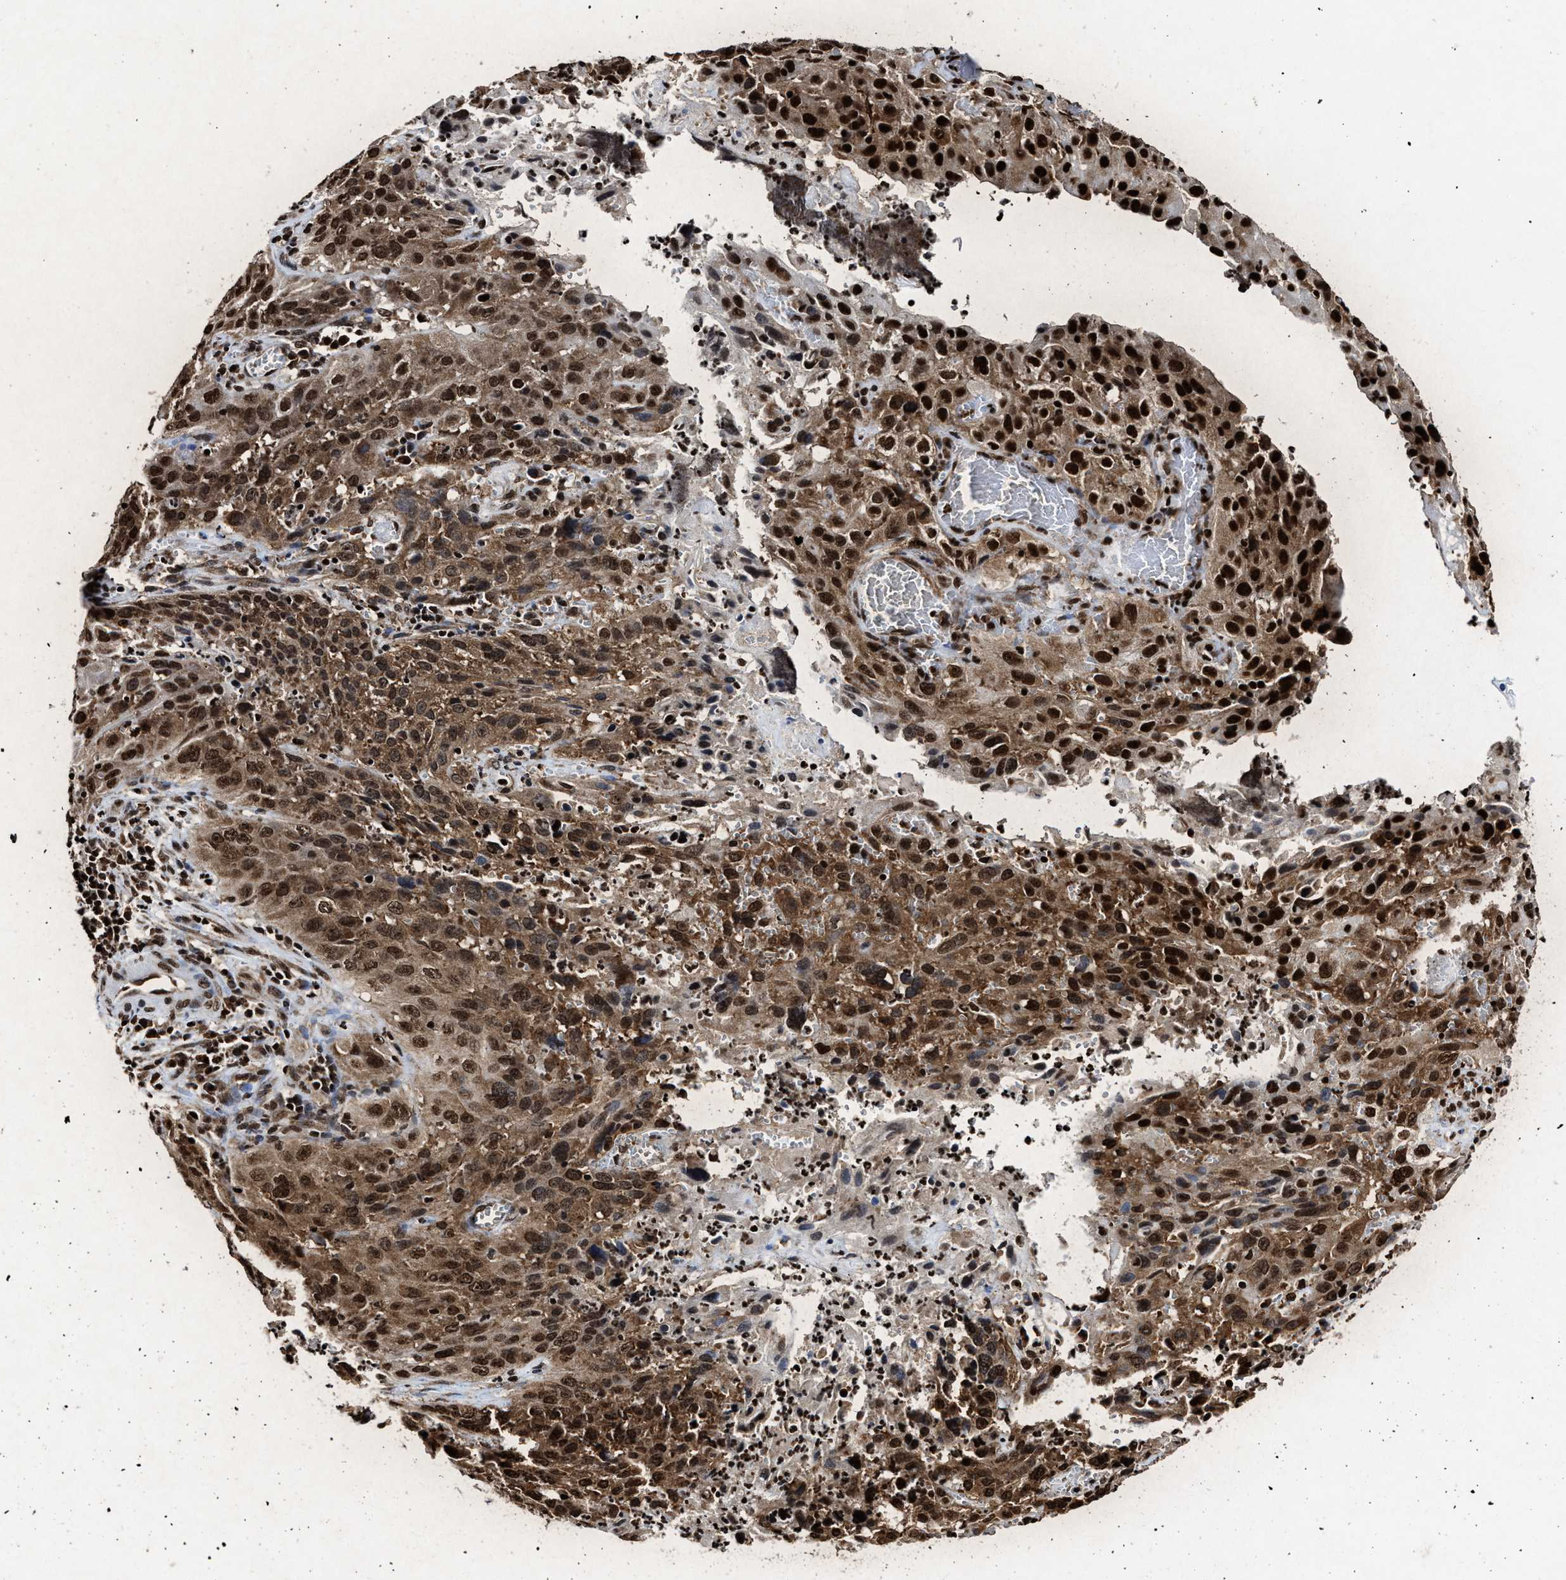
{"staining": {"intensity": "strong", "quantity": ">75%", "location": "cytoplasmic/membranous,nuclear"}, "tissue": "cervical cancer", "cell_type": "Tumor cells", "image_type": "cancer", "snomed": [{"axis": "morphology", "description": "Squamous cell carcinoma, NOS"}, {"axis": "topography", "description": "Cervix"}], "caption": "Immunohistochemical staining of human cervical squamous cell carcinoma reveals strong cytoplasmic/membranous and nuclear protein staining in about >75% of tumor cells.", "gene": "ALYREF", "patient": {"sex": "female", "age": 32}}